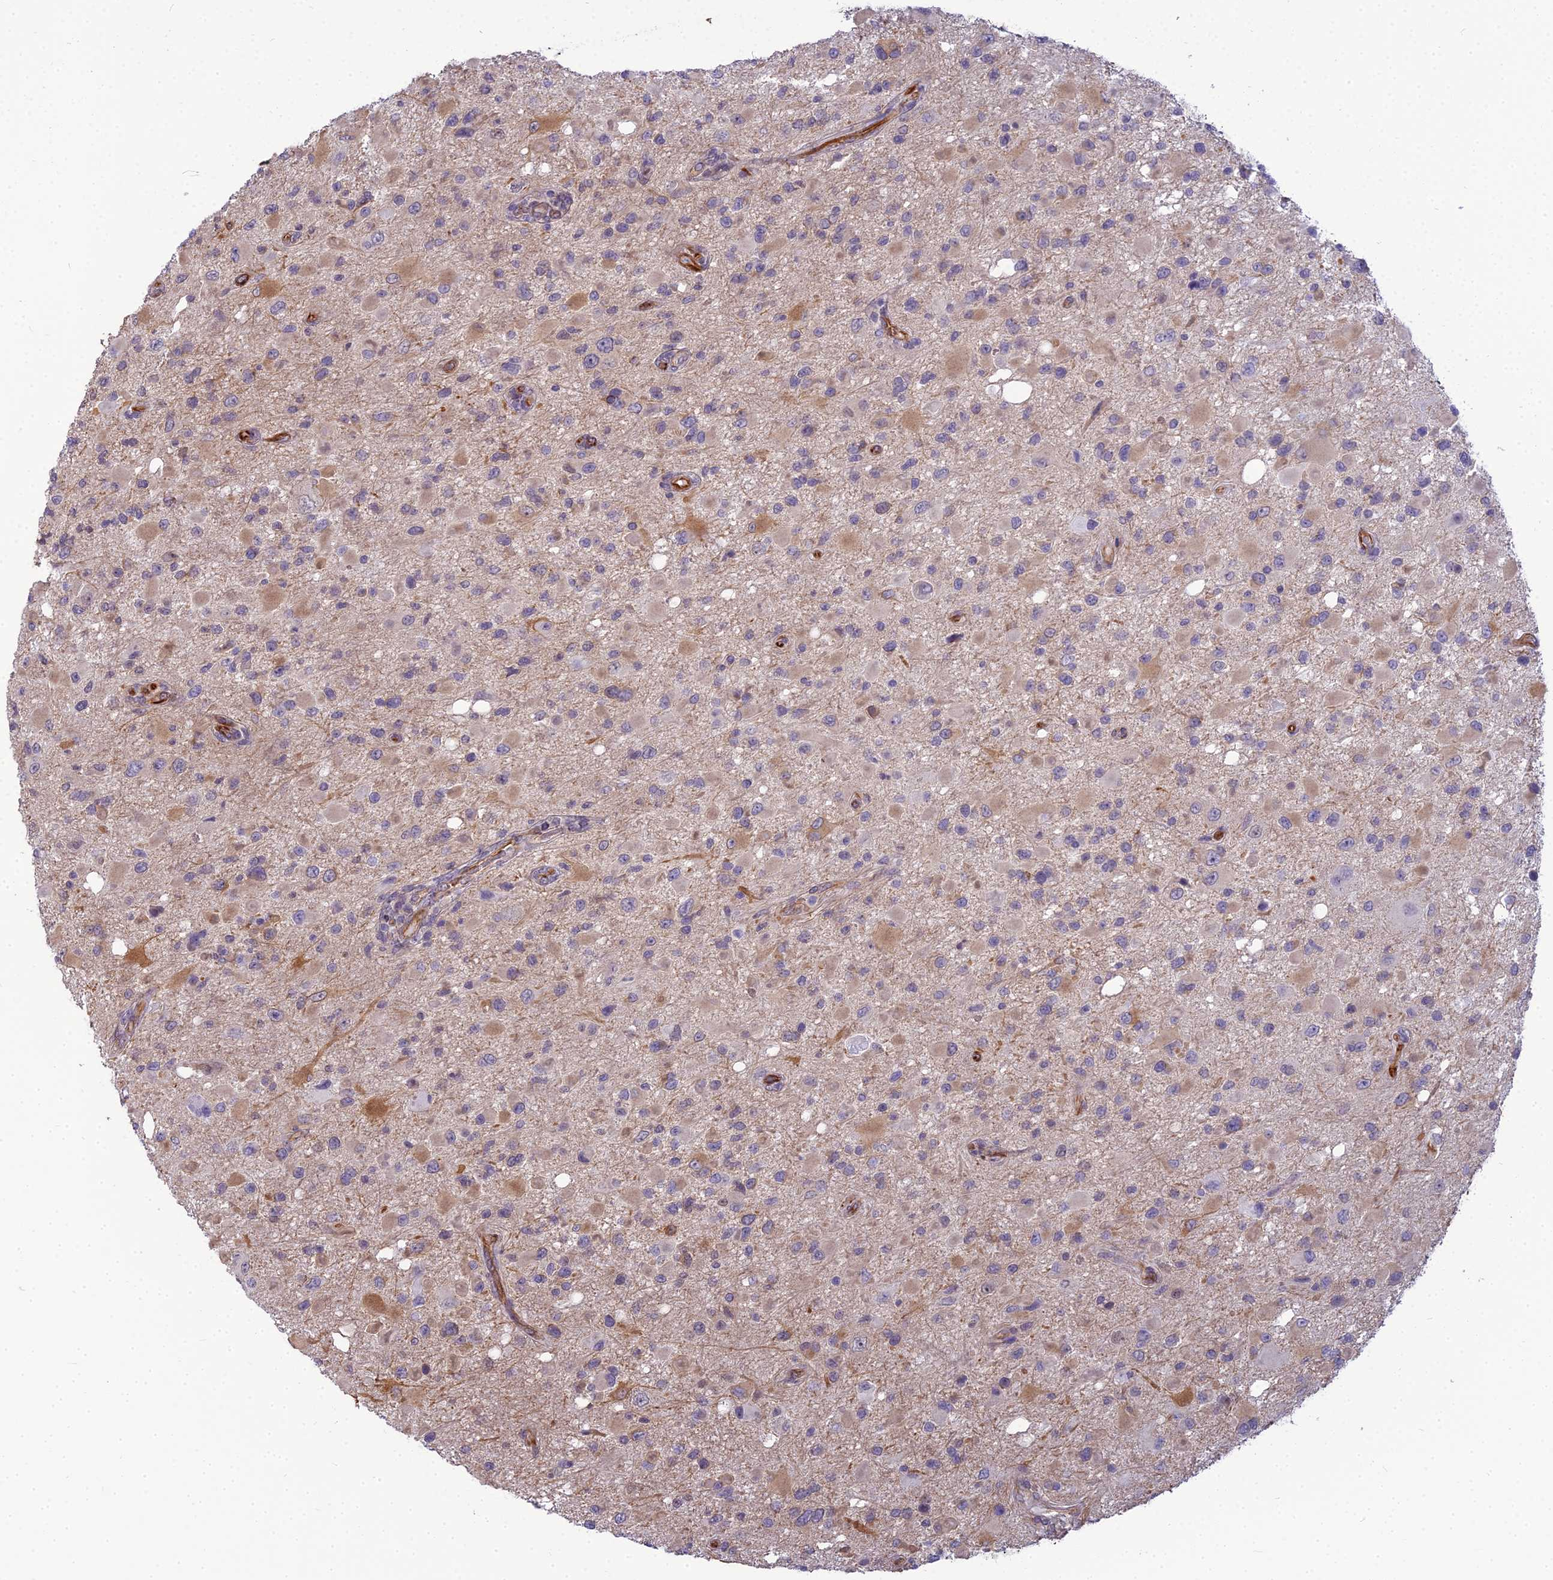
{"staining": {"intensity": "moderate", "quantity": "<25%", "location": "cytoplasmic/membranous"}, "tissue": "glioma", "cell_type": "Tumor cells", "image_type": "cancer", "snomed": [{"axis": "morphology", "description": "Glioma, malignant, High grade"}, {"axis": "topography", "description": "Brain"}], "caption": "The micrograph demonstrates immunohistochemical staining of high-grade glioma (malignant). There is moderate cytoplasmic/membranous expression is present in approximately <25% of tumor cells.", "gene": "RGL3", "patient": {"sex": "male", "age": 53}}